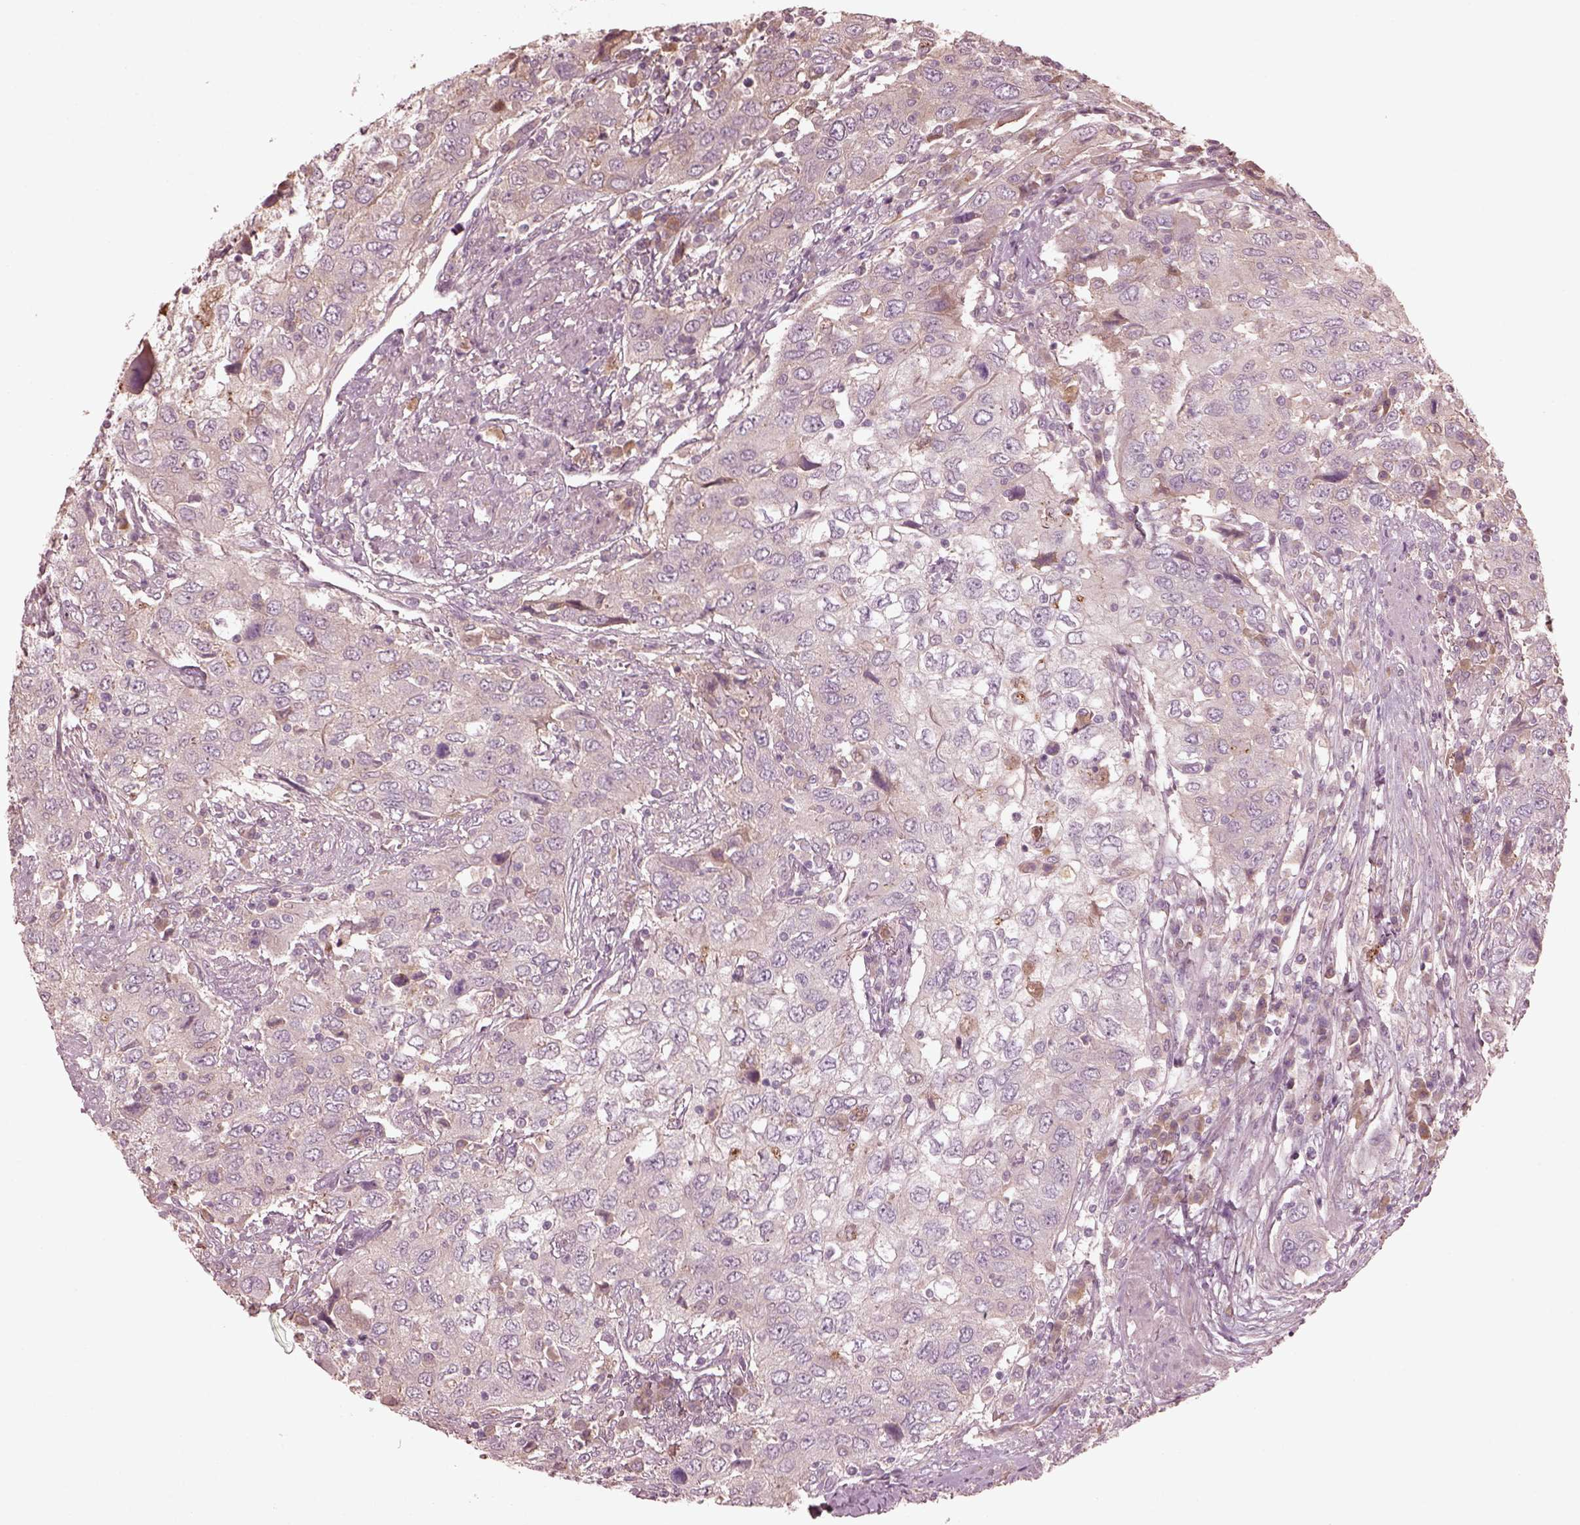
{"staining": {"intensity": "negative", "quantity": "none", "location": "none"}, "tissue": "urothelial cancer", "cell_type": "Tumor cells", "image_type": "cancer", "snomed": [{"axis": "morphology", "description": "Urothelial carcinoma, High grade"}, {"axis": "topography", "description": "Urinary bladder"}], "caption": "The photomicrograph reveals no staining of tumor cells in urothelial cancer.", "gene": "VWA5B1", "patient": {"sex": "male", "age": 76}}